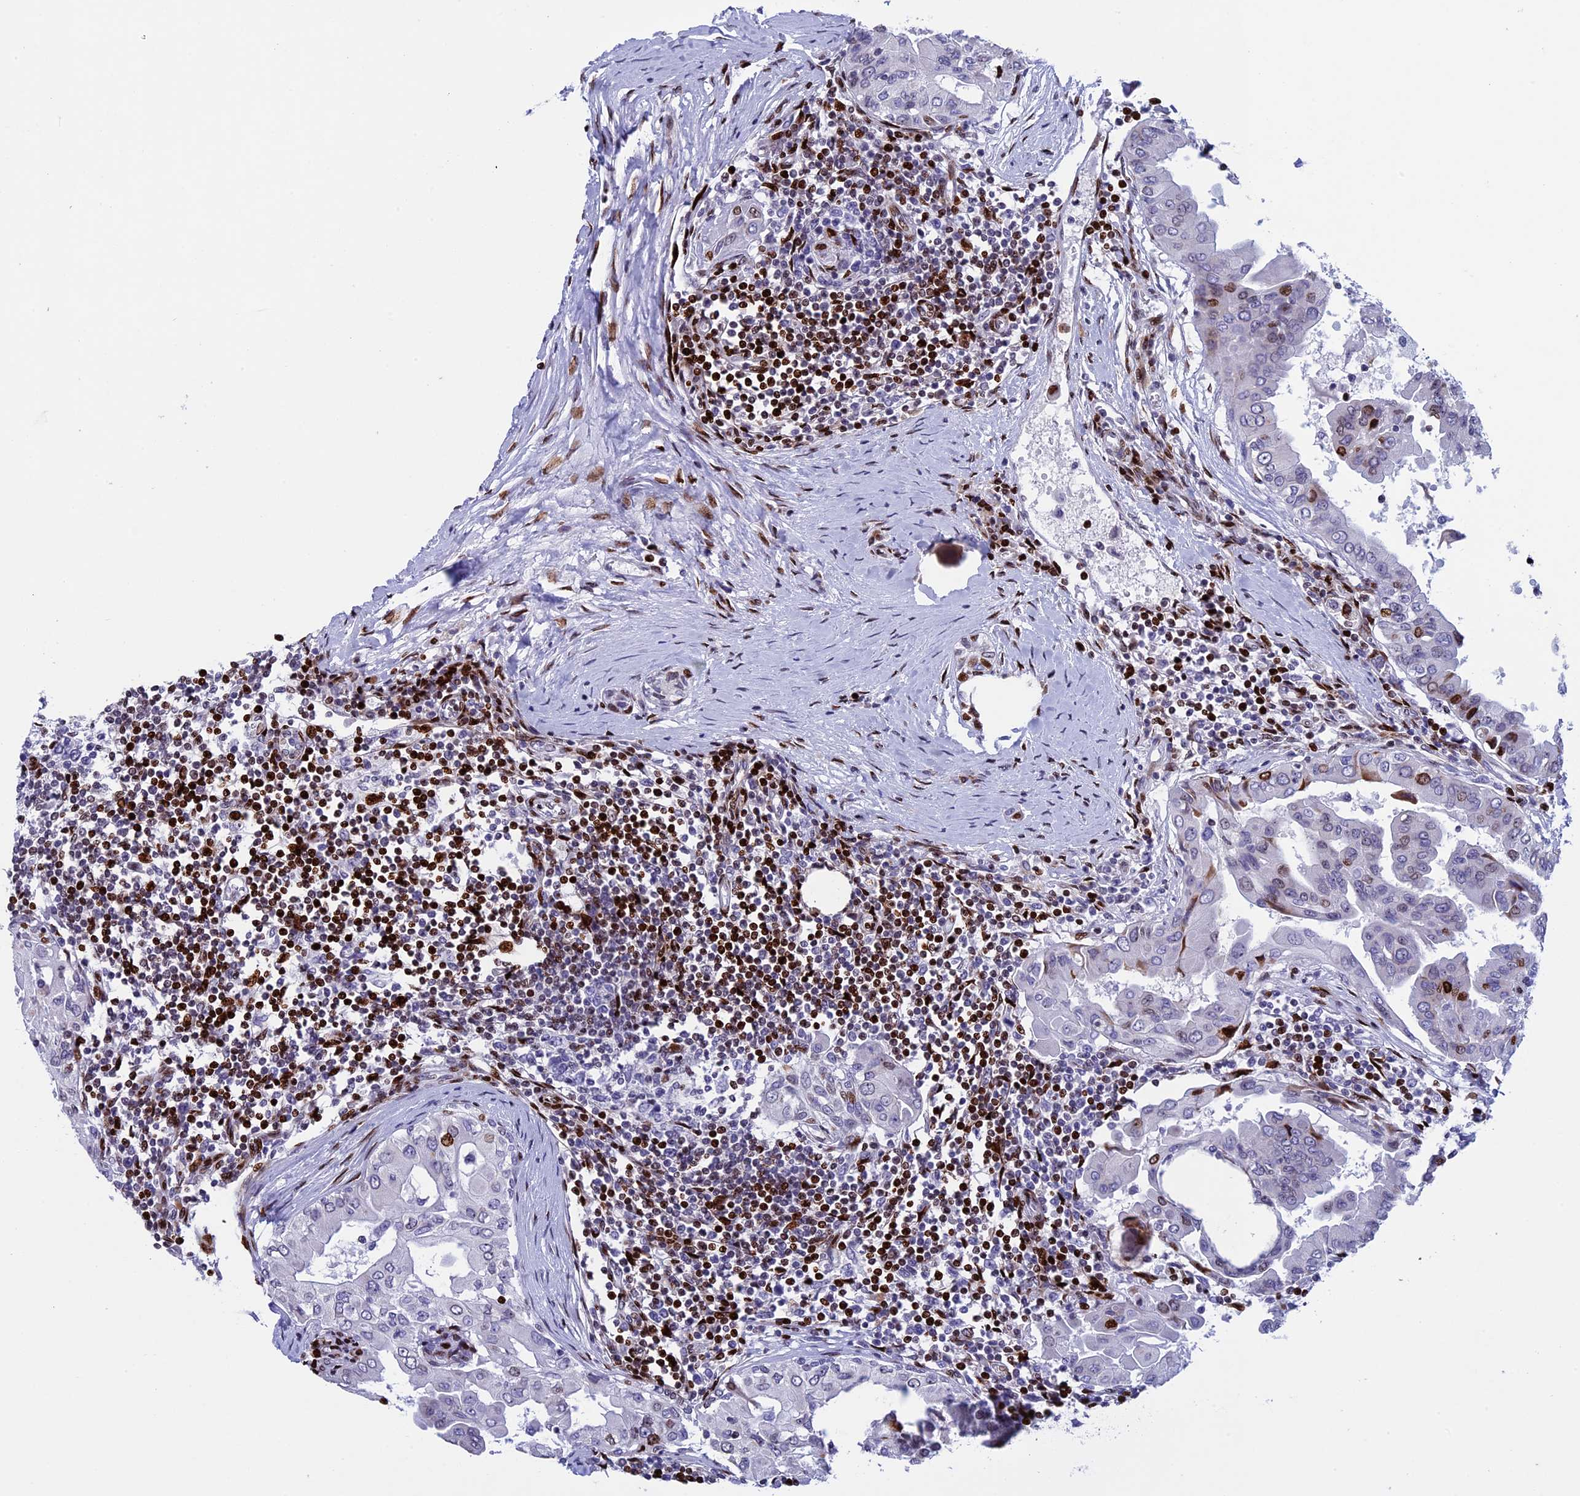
{"staining": {"intensity": "strong", "quantity": "<25%", "location": "nuclear"}, "tissue": "thyroid cancer", "cell_type": "Tumor cells", "image_type": "cancer", "snomed": [{"axis": "morphology", "description": "Papillary adenocarcinoma, NOS"}, {"axis": "topography", "description": "Thyroid gland"}], "caption": "Immunohistochemistry (IHC) of human papillary adenocarcinoma (thyroid) exhibits medium levels of strong nuclear positivity in approximately <25% of tumor cells. (DAB IHC with brightfield microscopy, high magnification).", "gene": "BTBD3", "patient": {"sex": "male", "age": 33}}